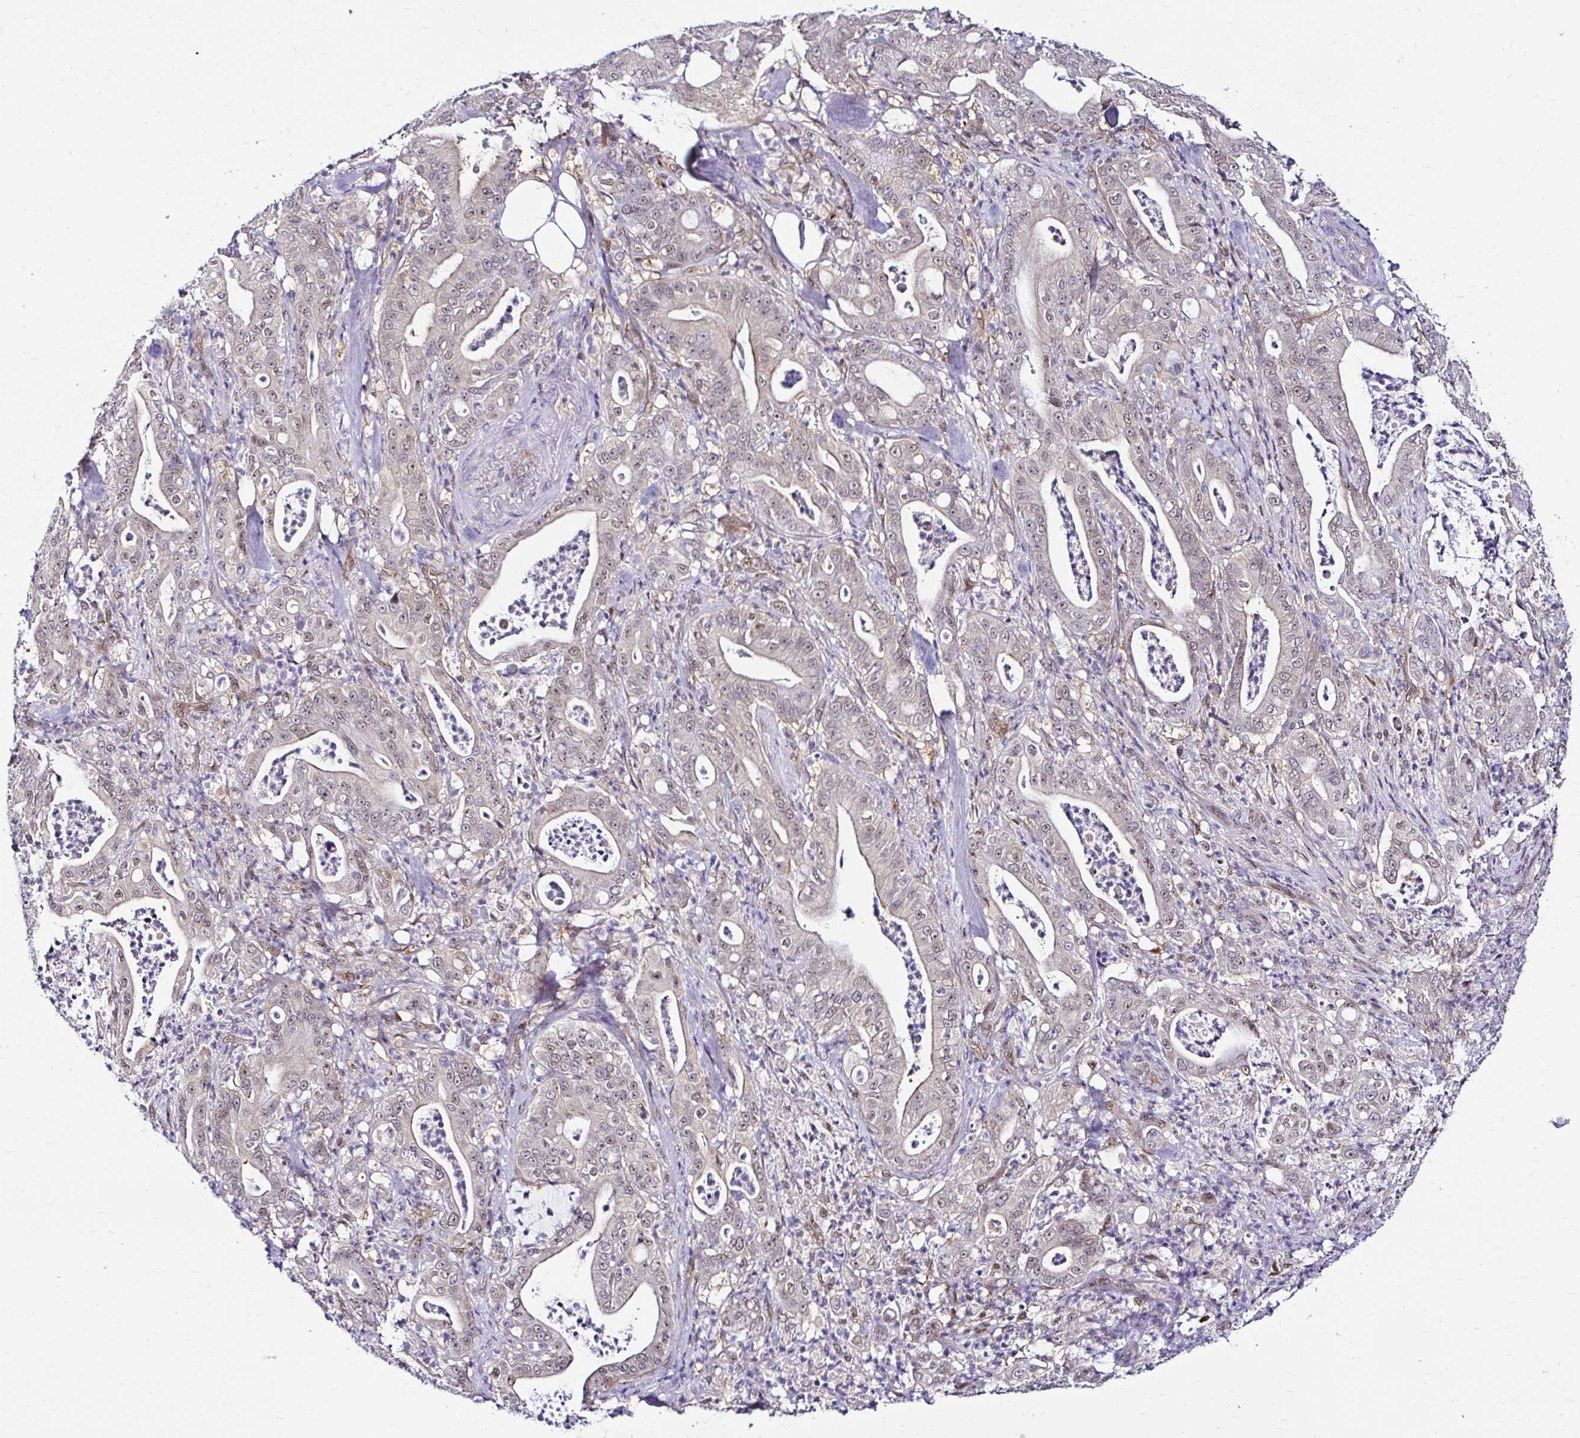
{"staining": {"intensity": "weak", "quantity": "25%-75%", "location": "nuclear"}, "tissue": "pancreatic cancer", "cell_type": "Tumor cells", "image_type": "cancer", "snomed": [{"axis": "morphology", "description": "Adenocarcinoma, NOS"}, {"axis": "topography", "description": "Pancreas"}], "caption": "Immunohistochemistry of human pancreatic adenocarcinoma demonstrates low levels of weak nuclear staining in approximately 25%-75% of tumor cells. (Brightfield microscopy of DAB IHC at high magnification).", "gene": "PSMD3", "patient": {"sex": "male", "age": 71}}